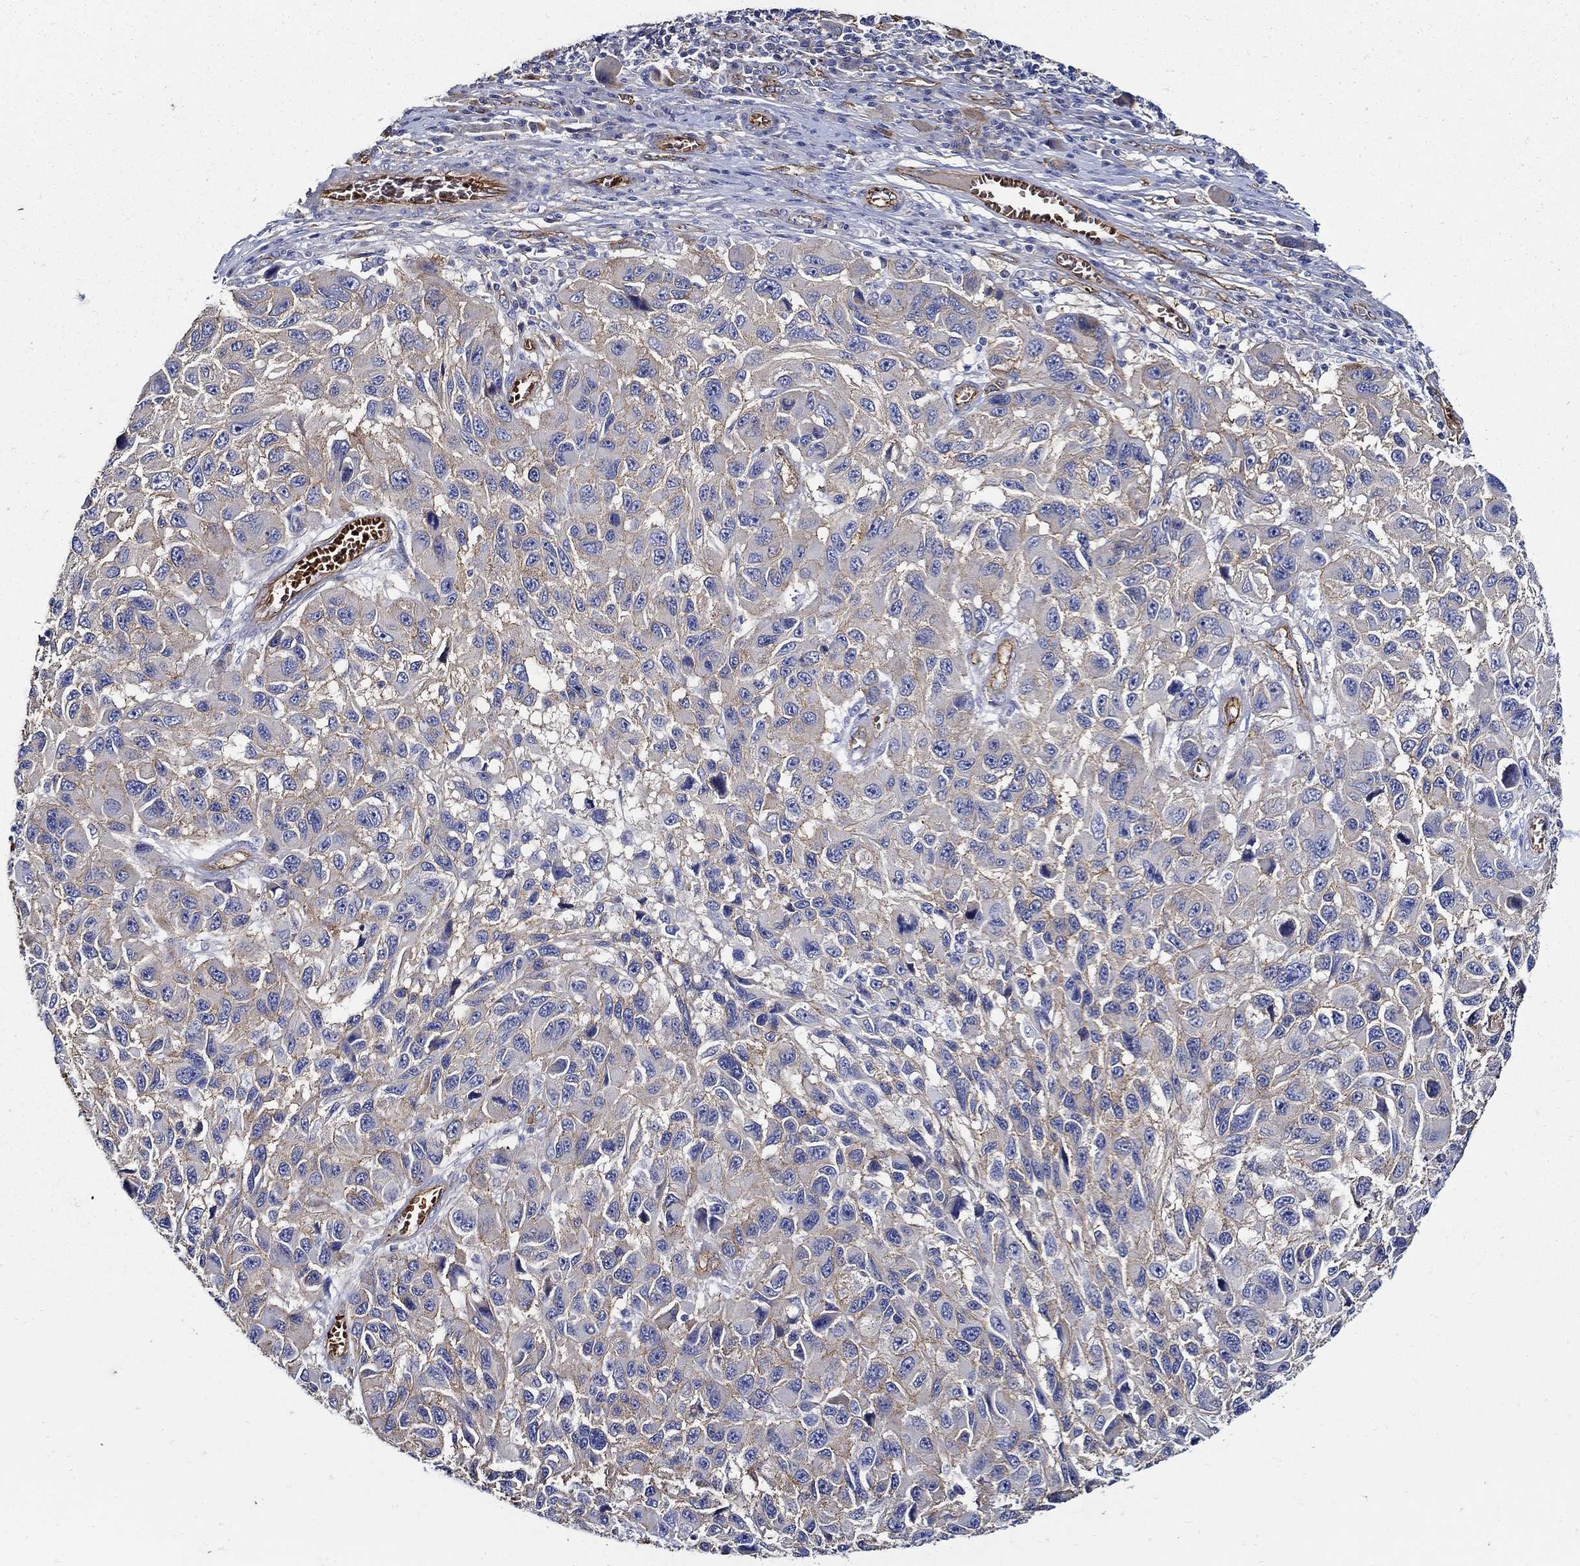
{"staining": {"intensity": "moderate", "quantity": "<25%", "location": "cytoplasmic/membranous"}, "tissue": "melanoma", "cell_type": "Tumor cells", "image_type": "cancer", "snomed": [{"axis": "morphology", "description": "Malignant melanoma, NOS"}, {"axis": "topography", "description": "Skin"}], "caption": "Immunohistochemical staining of melanoma shows moderate cytoplasmic/membranous protein staining in about <25% of tumor cells.", "gene": "APBB3", "patient": {"sex": "male", "age": 53}}